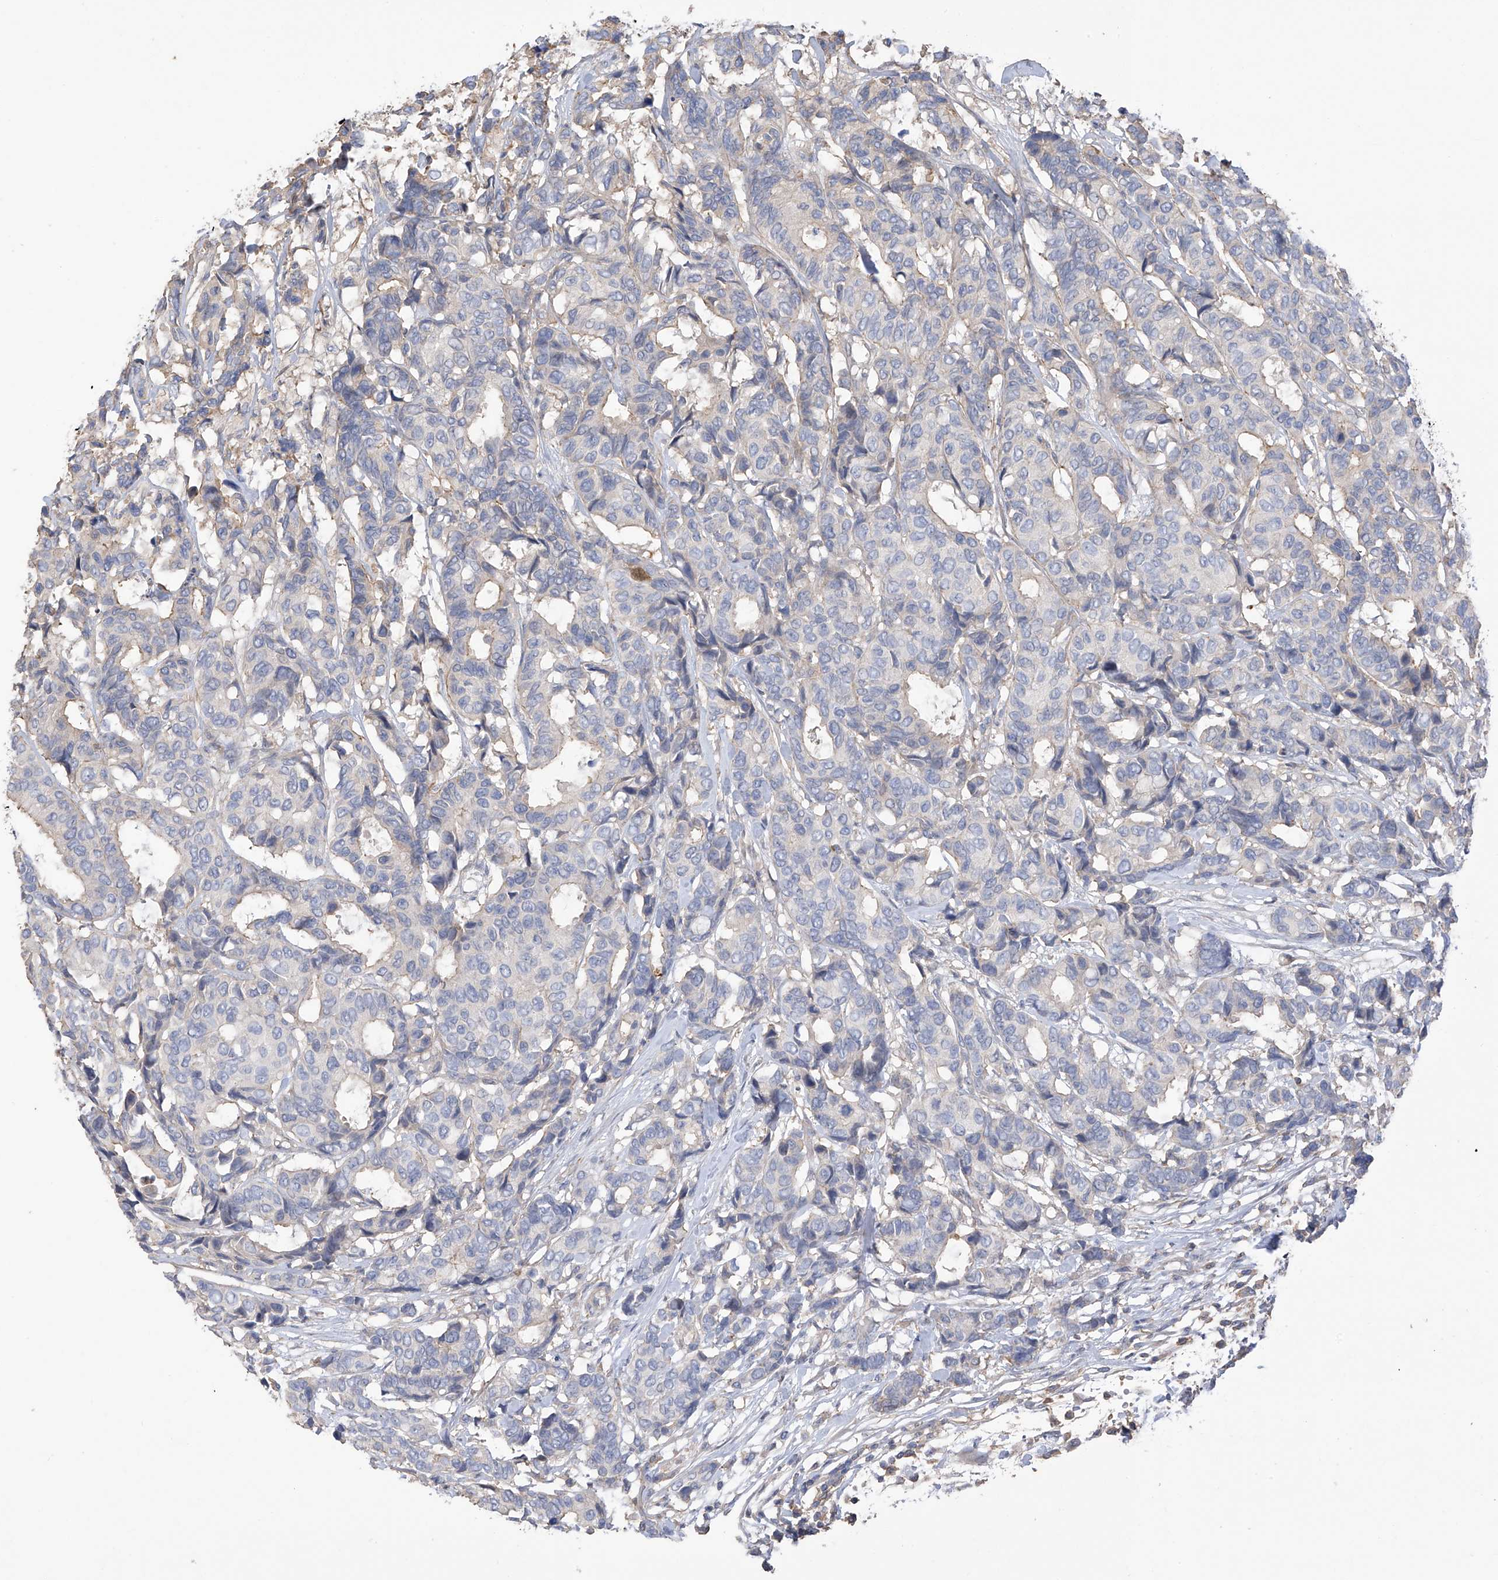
{"staining": {"intensity": "negative", "quantity": "none", "location": "none"}, "tissue": "breast cancer", "cell_type": "Tumor cells", "image_type": "cancer", "snomed": [{"axis": "morphology", "description": "Duct carcinoma"}, {"axis": "topography", "description": "Breast"}], "caption": "A micrograph of breast invasive ductal carcinoma stained for a protein displays no brown staining in tumor cells.", "gene": "SLFN14", "patient": {"sex": "female", "age": 87}}